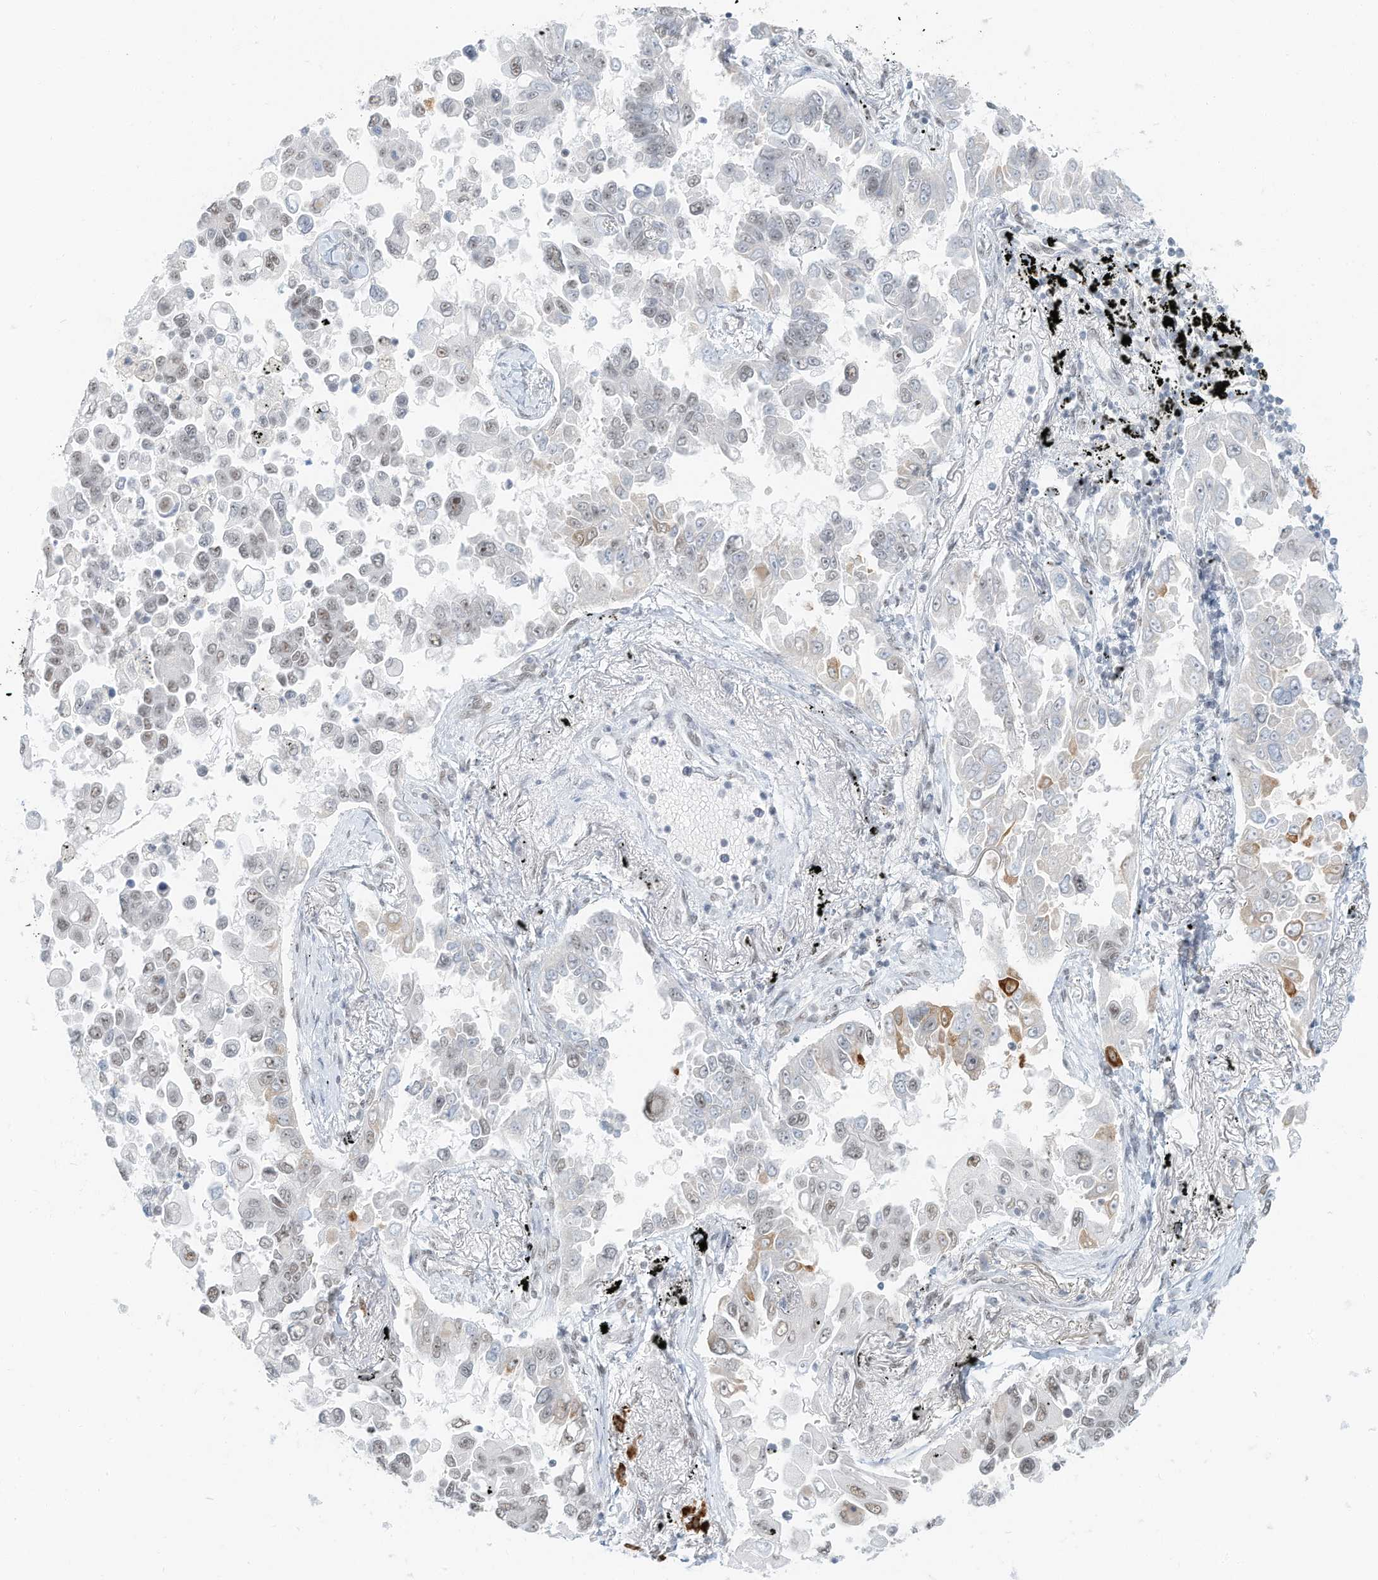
{"staining": {"intensity": "moderate", "quantity": "<25%", "location": "cytoplasmic/membranous,nuclear"}, "tissue": "lung cancer", "cell_type": "Tumor cells", "image_type": "cancer", "snomed": [{"axis": "morphology", "description": "Adenocarcinoma, NOS"}, {"axis": "topography", "description": "Lung"}], "caption": "Human lung cancer (adenocarcinoma) stained with a brown dye reveals moderate cytoplasmic/membranous and nuclear positive staining in about <25% of tumor cells.", "gene": "PGC", "patient": {"sex": "female", "age": 67}}